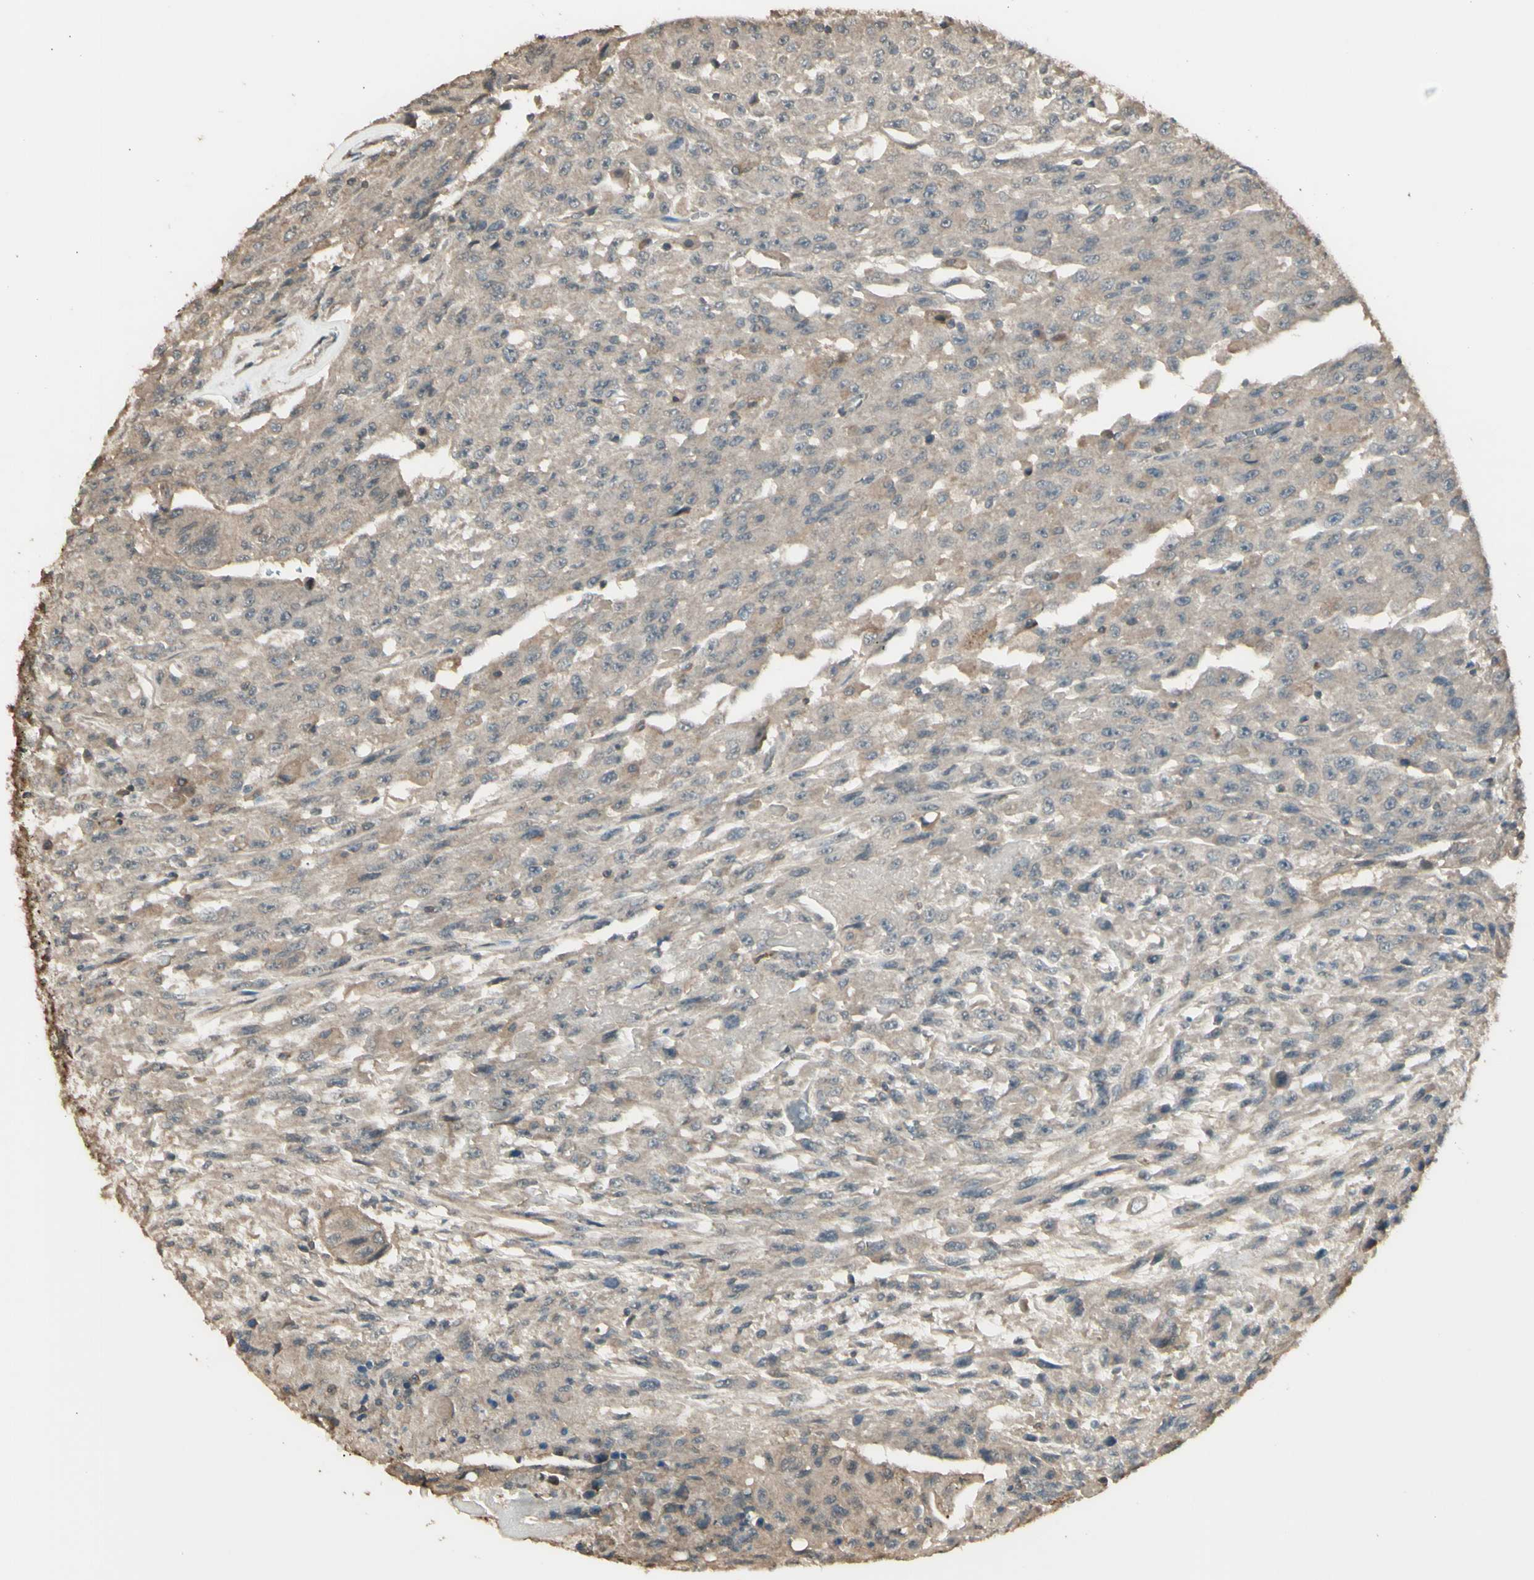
{"staining": {"intensity": "weak", "quantity": ">75%", "location": "cytoplasmic/membranous"}, "tissue": "urothelial cancer", "cell_type": "Tumor cells", "image_type": "cancer", "snomed": [{"axis": "morphology", "description": "Urothelial carcinoma, High grade"}, {"axis": "topography", "description": "Urinary bladder"}], "caption": "Weak cytoplasmic/membranous staining for a protein is present in approximately >75% of tumor cells of urothelial cancer using IHC.", "gene": "GNAS", "patient": {"sex": "male", "age": 66}}